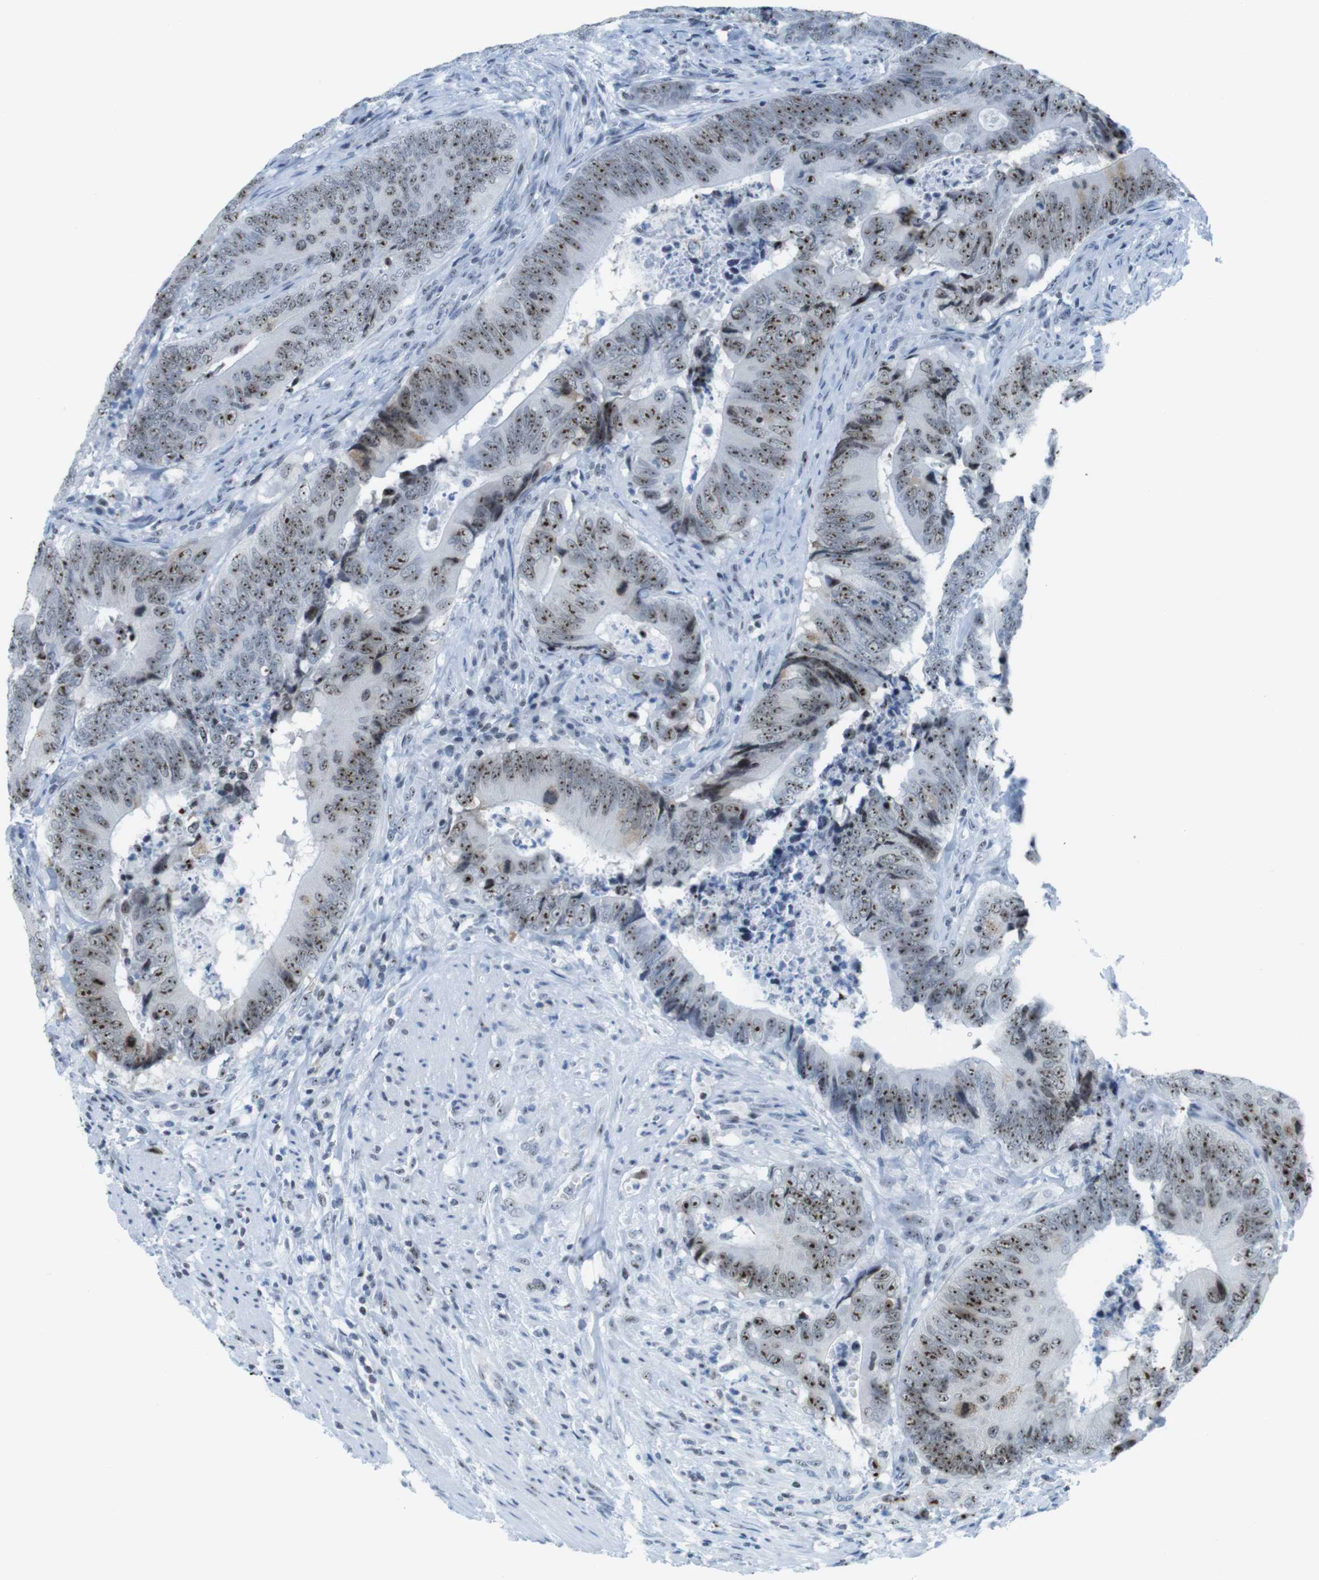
{"staining": {"intensity": "moderate", "quantity": ">75%", "location": "nuclear"}, "tissue": "colorectal cancer", "cell_type": "Tumor cells", "image_type": "cancer", "snomed": [{"axis": "morphology", "description": "Normal tissue, NOS"}, {"axis": "morphology", "description": "Adenocarcinoma, NOS"}, {"axis": "topography", "description": "Colon"}], "caption": "Protein expression analysis of colorectal cancer (adenocarcinoma) displays moderate nuclear expression in approximately >75% of tumor cells.", "gene": "NIFK", "patient": {"sex": "male", "age": 56}}